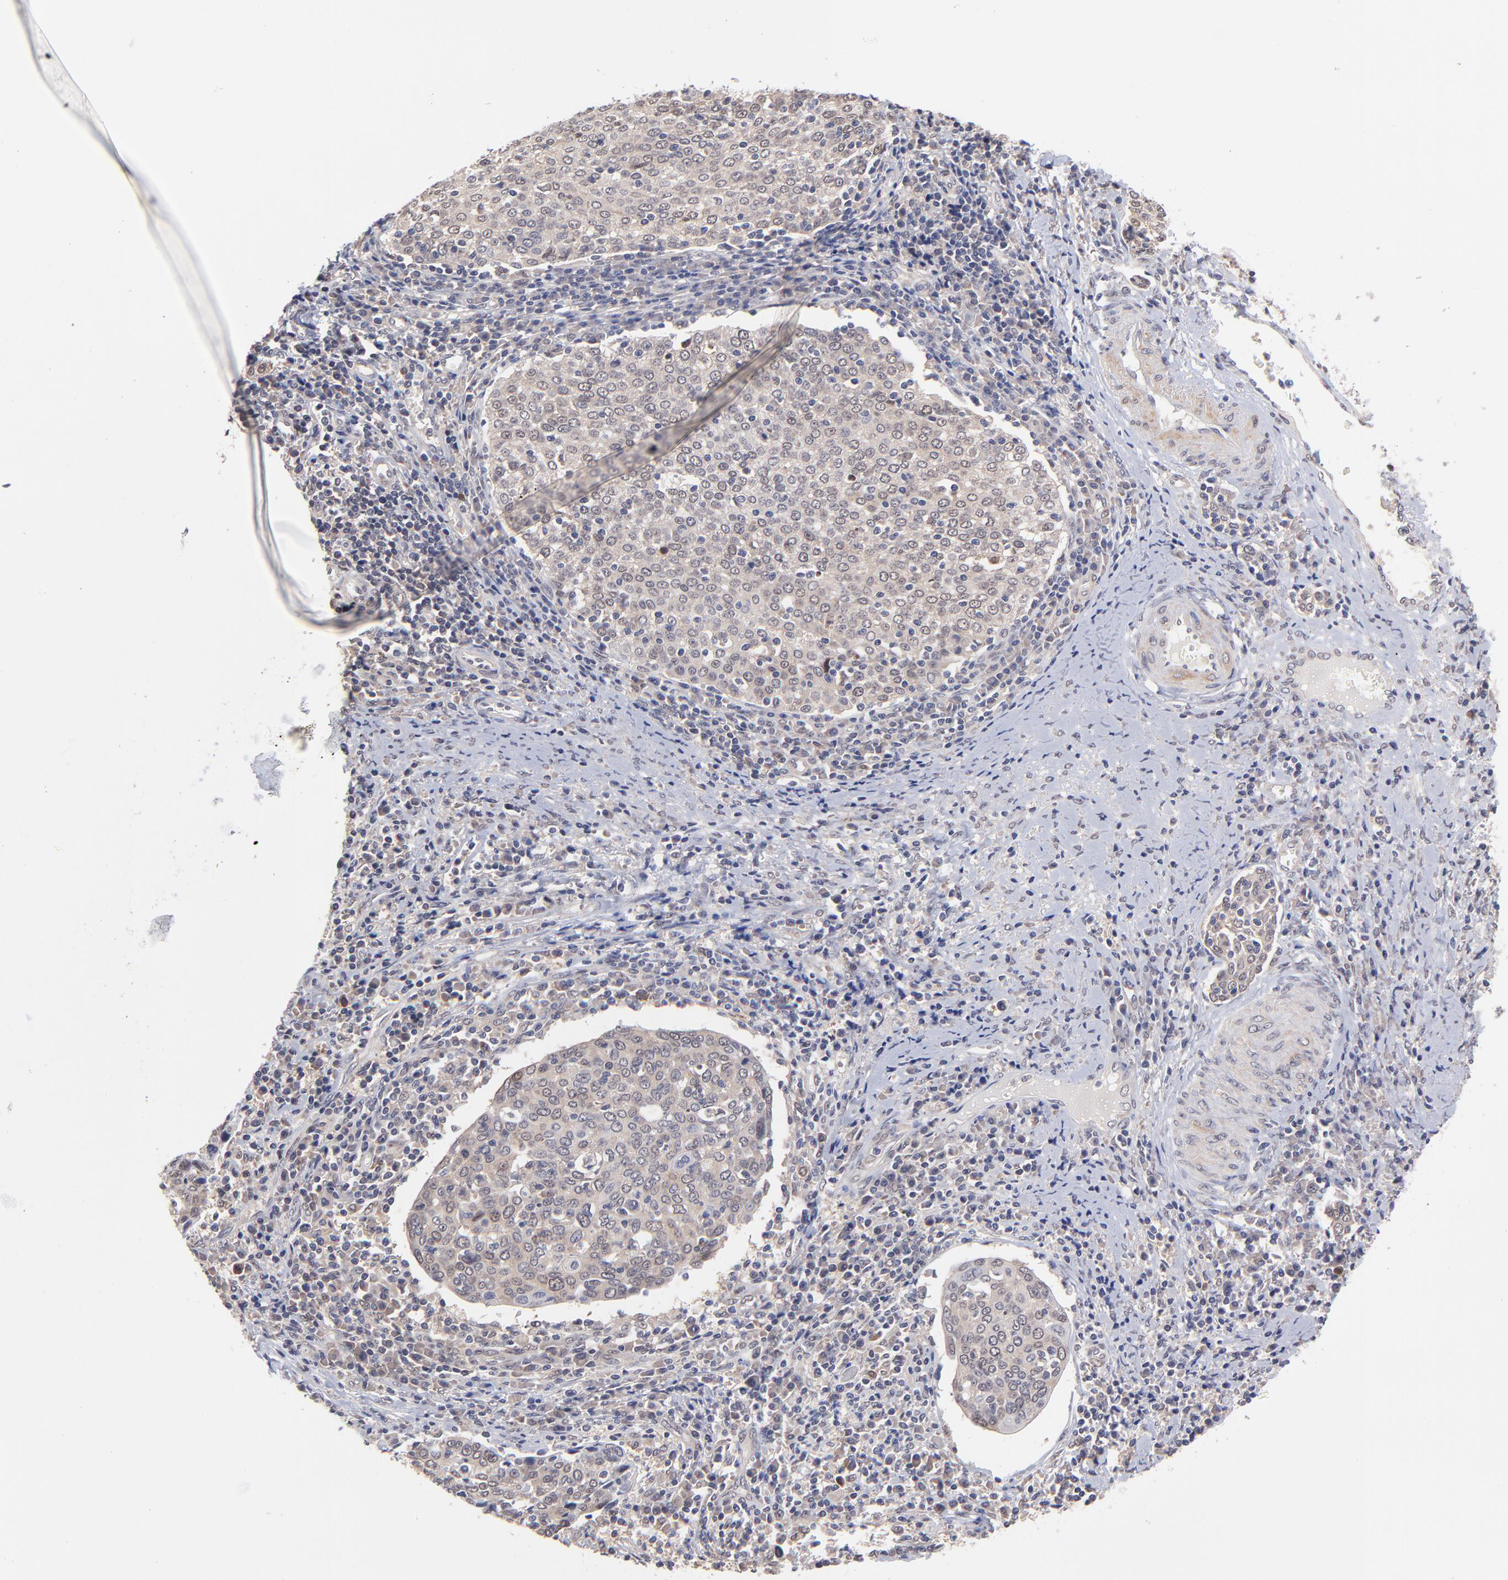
{"staining": {"intensity": "weak", "quantity": ">75%", "location": "cytoplasmic/membranous"}, "tissue": "cervical cancer", "cell_type": "Tumor cells", "image_type": "cancer", "snomed": [{"axis": "morphology", "description": "Squamous cell carcinoma, NOS"}, {"axis": "topography", "description": "Cervix"}], "caption": "There is low levels of weak cytoplasmic/membranous positivity in tumor cells of cervical cancer, as demonstrated by immunohistochemical staining (brown color).", "gene": "UBE2E3", "patient": {"sex": "female", "age": 40}}